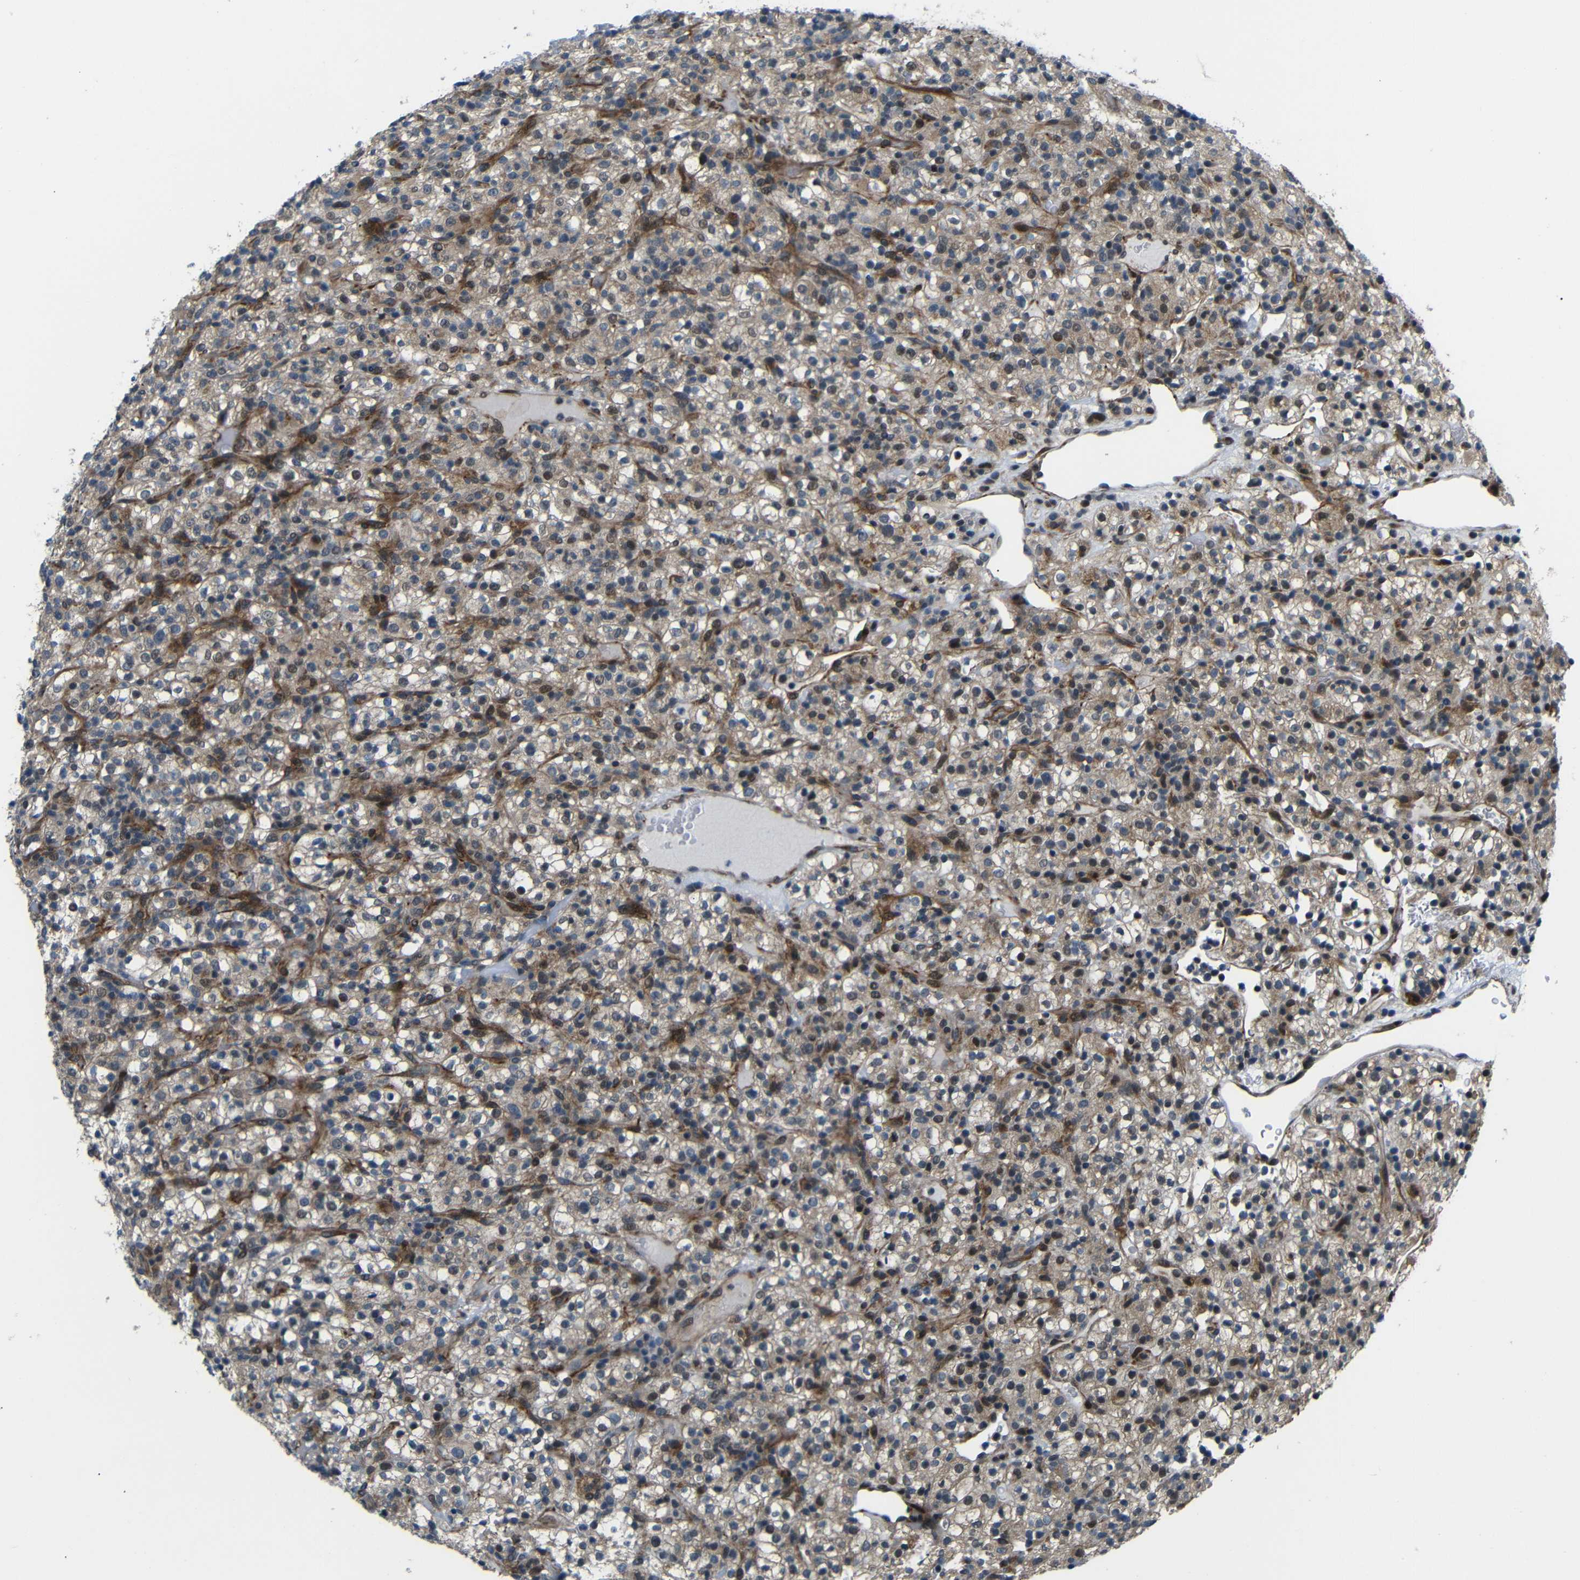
{"staining": {"intensity": "moderate", "quantity": ">75%", "location": "cytoplasmic/membranous"}, "tissue": "renal cancer", "cell_type": "Tumor cells", "image_type": "cancer", "snomed": [{"axis": "morphology", "description": "Normal tissue, NOS"}, {"axis": "morphology", "description": "Adenocarcinoma, NOS"}, {"axis": "topography", "description": "Kidney"}], "caption": "Moderate cytoplasmic/membranous staining is seen in approximately >75% of tumor cells in renal cancer (adenocarcinoma). (DAB (3,3'-diaminobenzidine) = brown stain, brightfield microscopy at high magnification).", "gene": "SYDE1", "patient": {"sex": "female", "age": 72}}